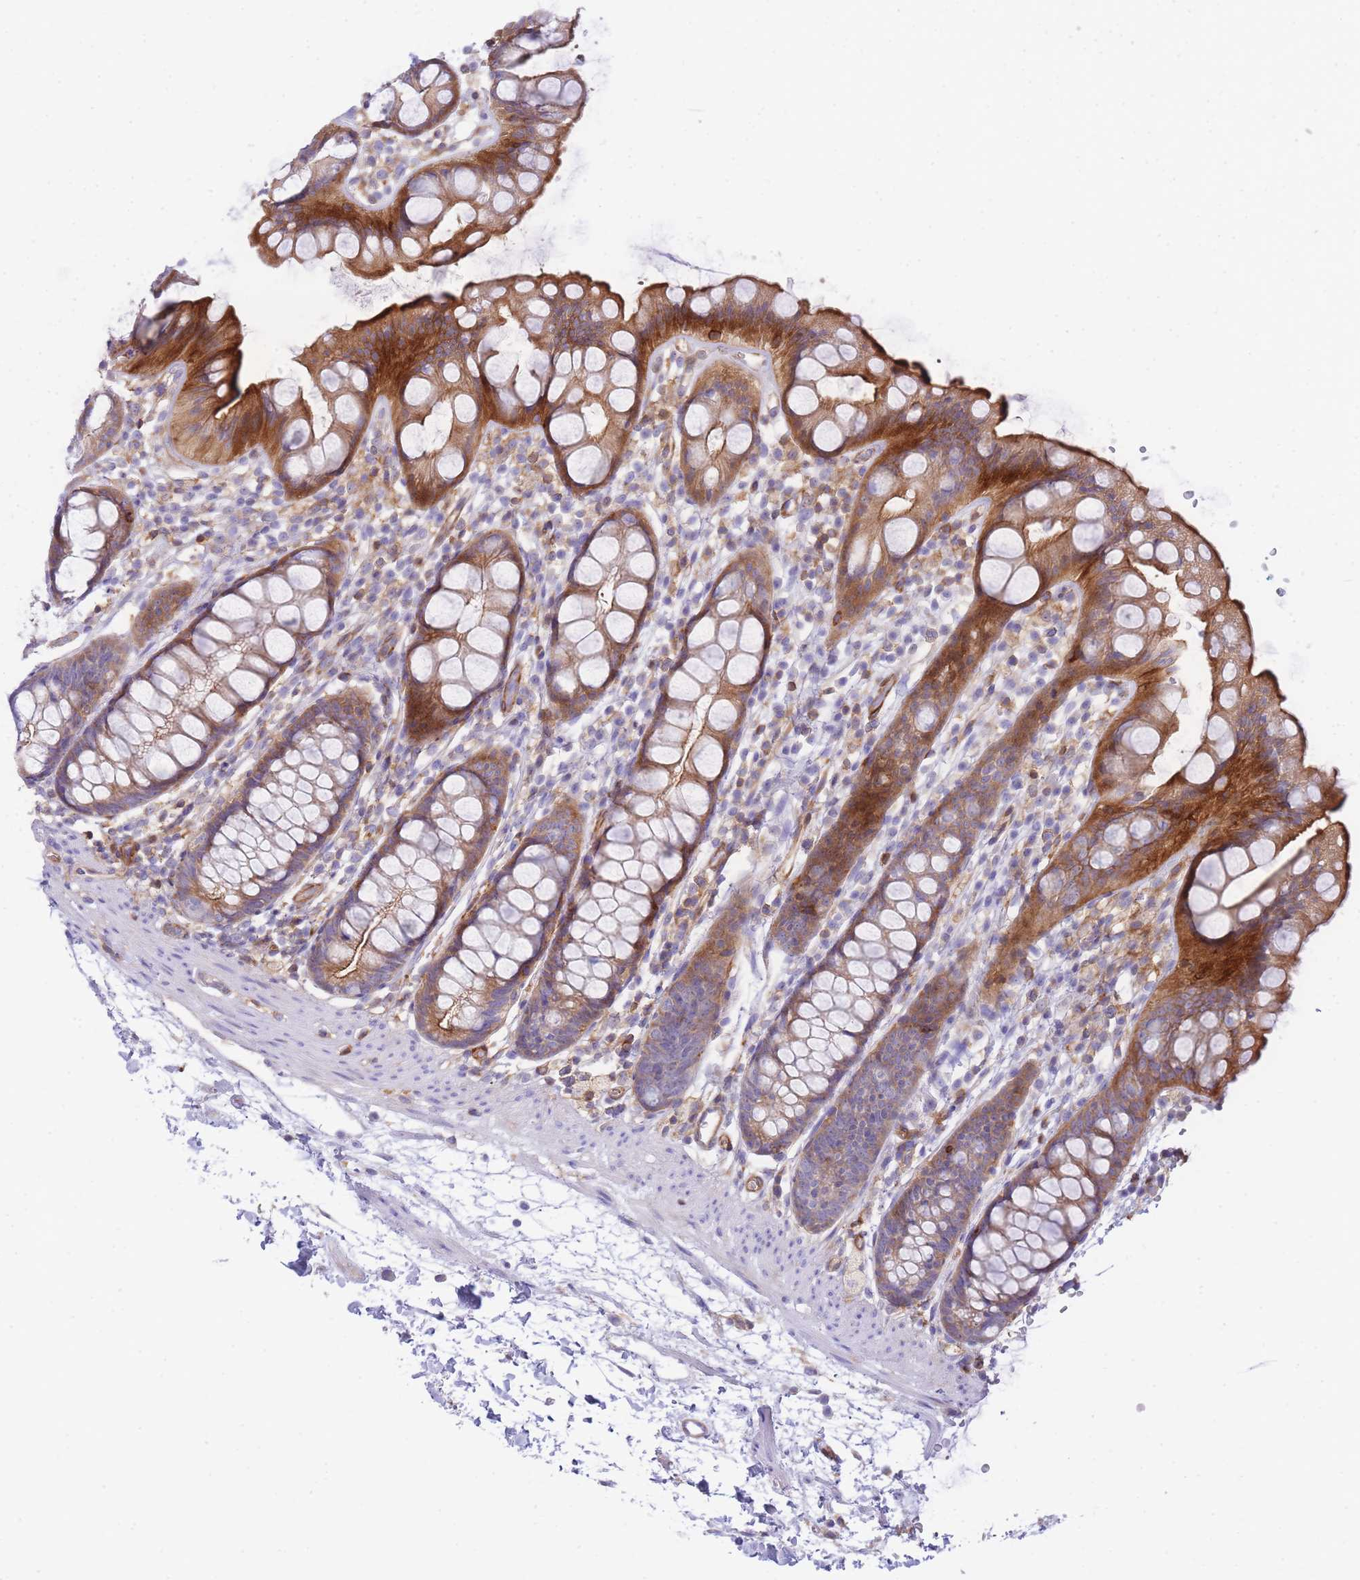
{"staining": {"intensity": "strong", "quantity": ">75%", "location": "cytoplasmic/membranous"}, "tissue": "rectum", "cell_type": "Glandular cells", "image_type": "normal", "snomed": [{"axis": "morphology", "description": "Normal tissue, NOS"}, {"axis": "topography", "description": "Rectum"}], "caption": "This photomicrograph shows immunohistochemistry staining of benign rectum, with high strong cytoplasmic/membranous staining in about >75% of glandular cells.", "gene": "FBN3", "patient": {"sex": "female", "age": 65}}